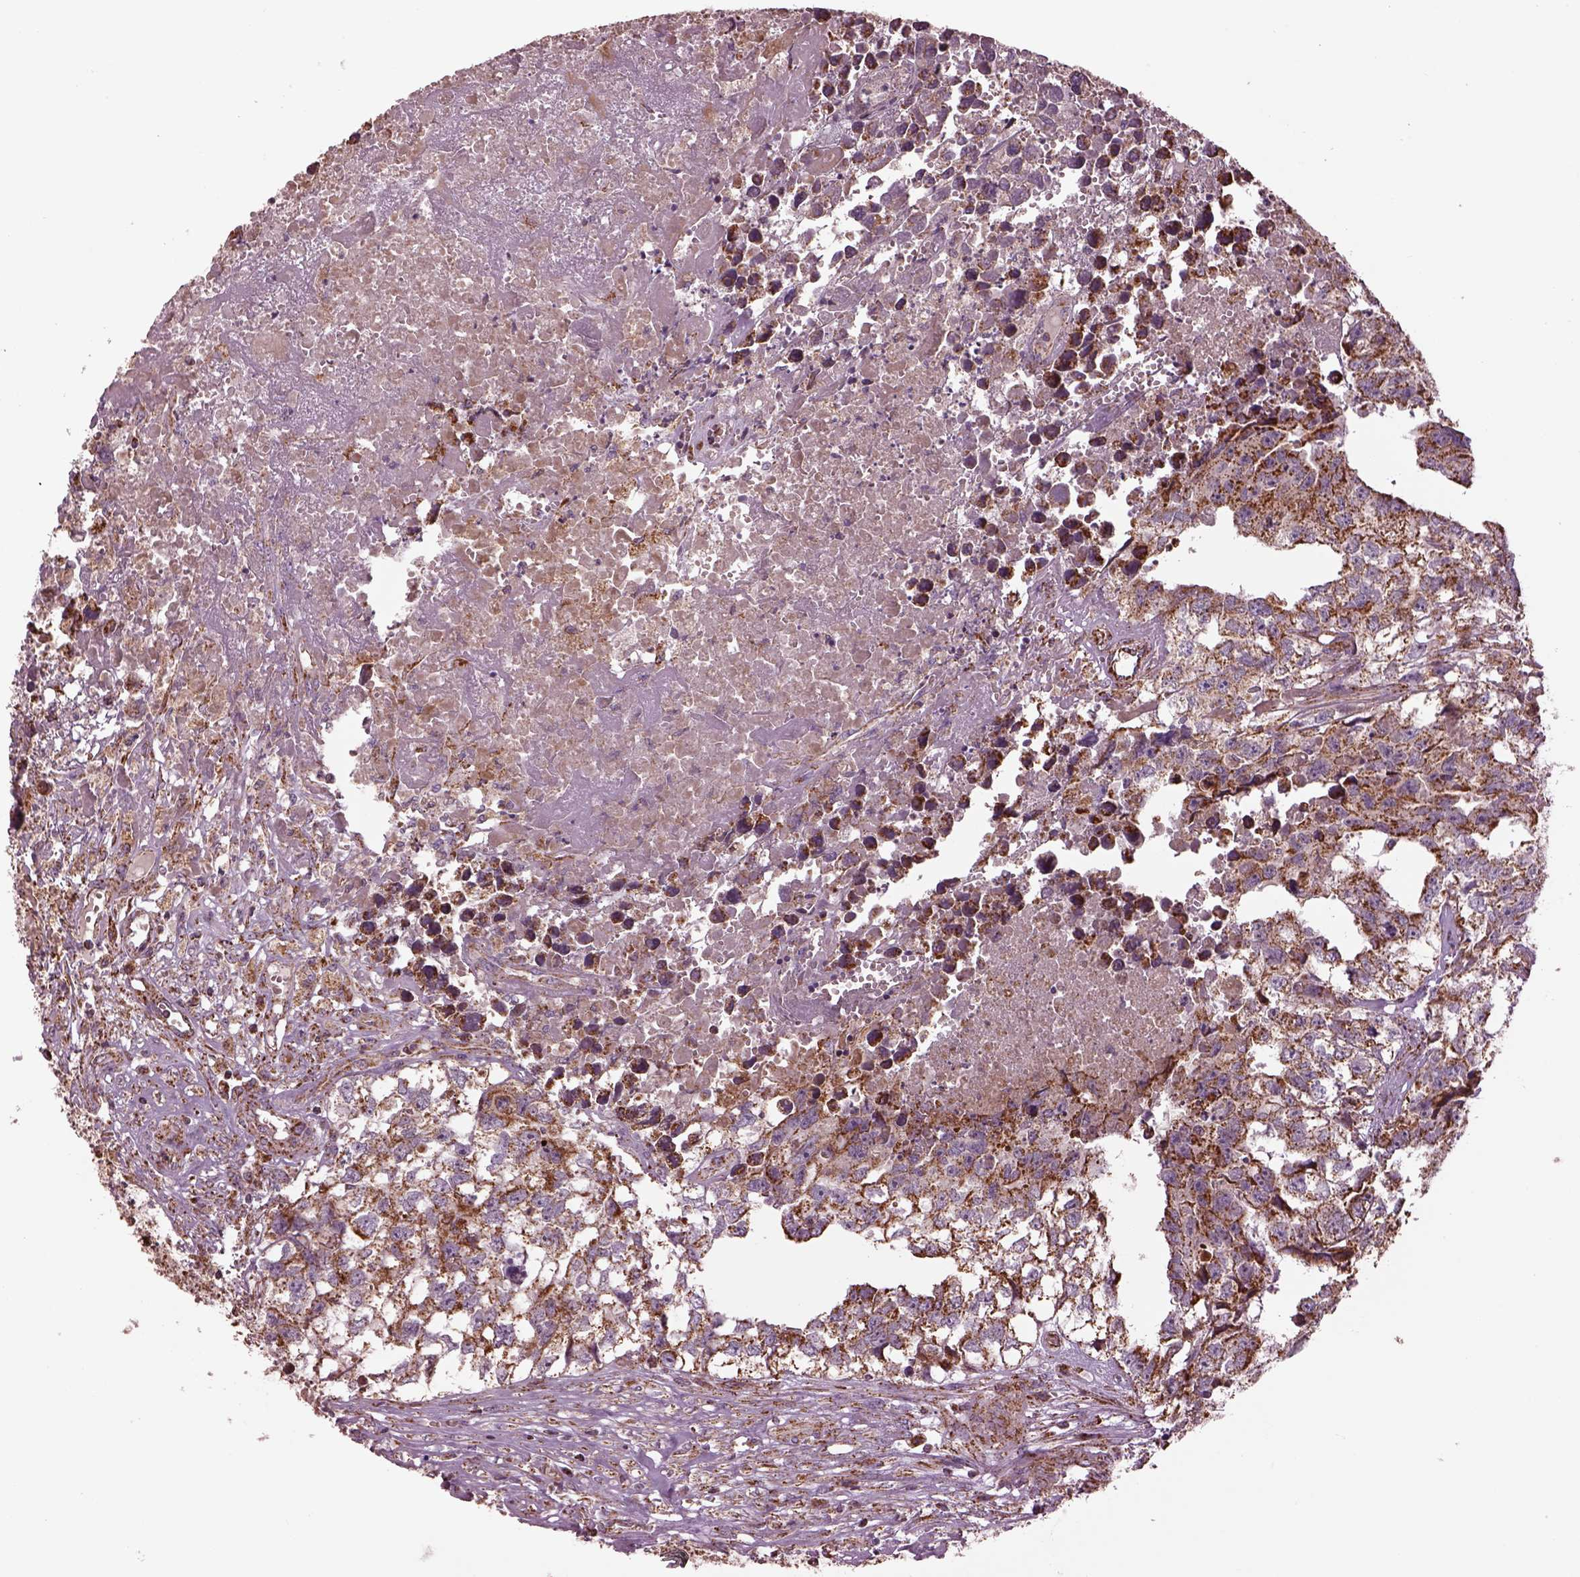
{"staining": {"intensity": "moderate", "quantity": "<25%", "location": "cytoplasmic/membranous"}, "tissue": "testis cancer", "cell_type": "Tumor cells", "image_type": "cancer", "snomed": [{"axis": "morphology", "description": "Carcinoma, Embryonal, NOS"}, {"axis": "morphology", "description": "Teratoma, malignant, NOS"}, {"axis": "topography", "description": "Testis"}], "caption": "Moderate cytoplasmic/membranous staining is appreciated in approximately <25% of tumor cells in testis malignant teratoma.", "gene": "TMEM254", "patient": {"sex": "male", "age": 44}}